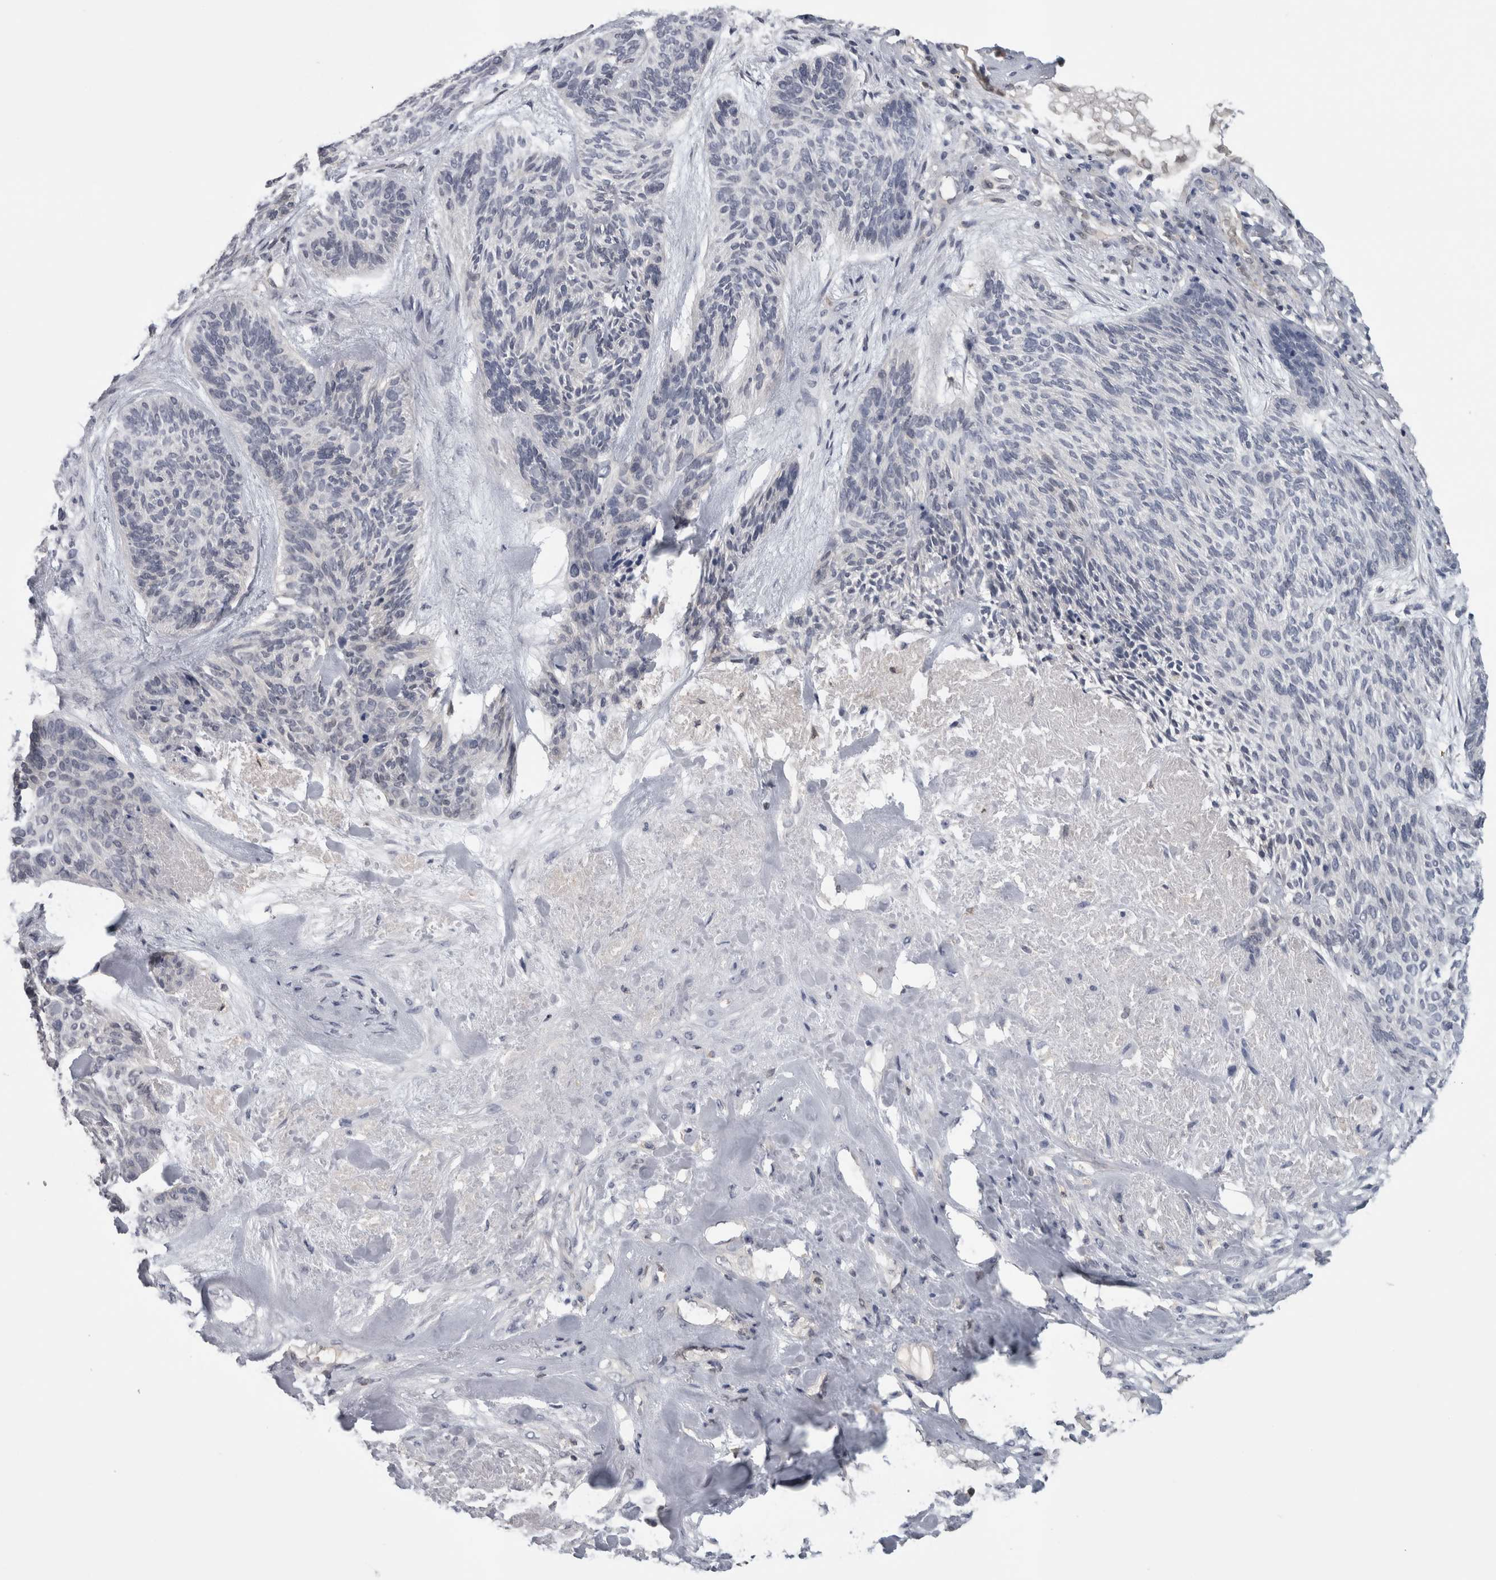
{"staining": {"intensity": "negative", "quantity": "none", "location": "none"}, "tissue": "skin cancer", "cell_type": "Tumor cells", "image_type": "cancer", "snomed": [{"axis": "morphology", "description": "Basal cell carcinoma"}, {"axis": "topography", "description": "Skin"}], "caption": "This is a histopathology image of immunohistochemistry staining of basal cell carcinoma (skin), which shows no expression in tumor cells.", "gene": "NAPRT", "patient": {"sex": "male", "age": 55}}